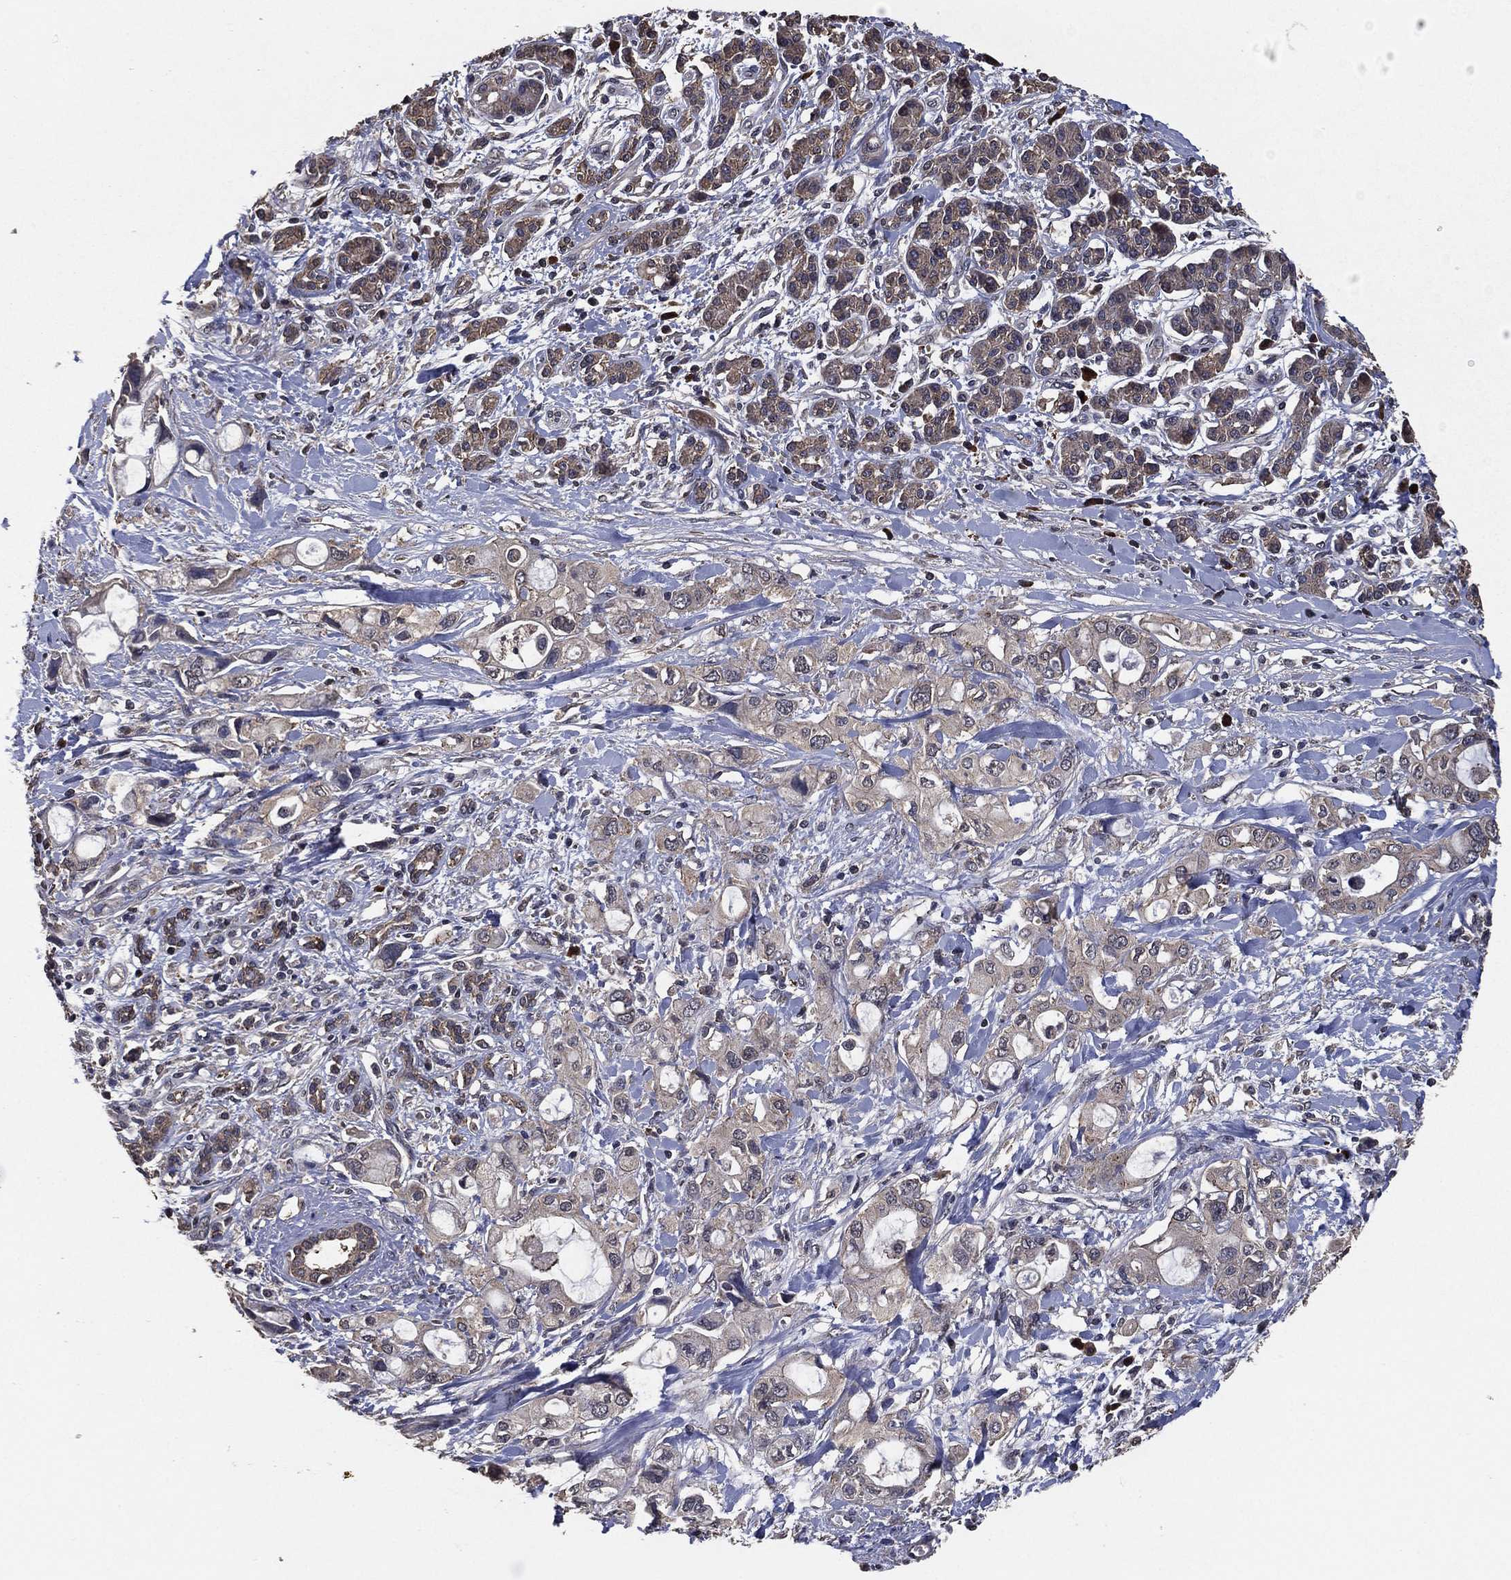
{"staining": {"intensity": "negative", "quantity": "none", "location": "none"}, "tissue": "pancreatic cancer", "cell_type": "Tumor cells", "image_type": "cancer", "snomed": [{"axis": "morphology", "description": "Adenocarcinoma, NOS"}, {"axis": "topography", "description": "Pancreas"}], "caption": "DAB (3,3'-diaminobenzidine) immunohistochemical staining of human pancreatic cancer (adenocarcinoma) displays no significant staining in tumor cells. The staining is performed using DAB brown chromogen with nuclei counter-stained in using hematoxylin.", "gene": "PCNT", "patient": {"sex": "female", "age": 56}}